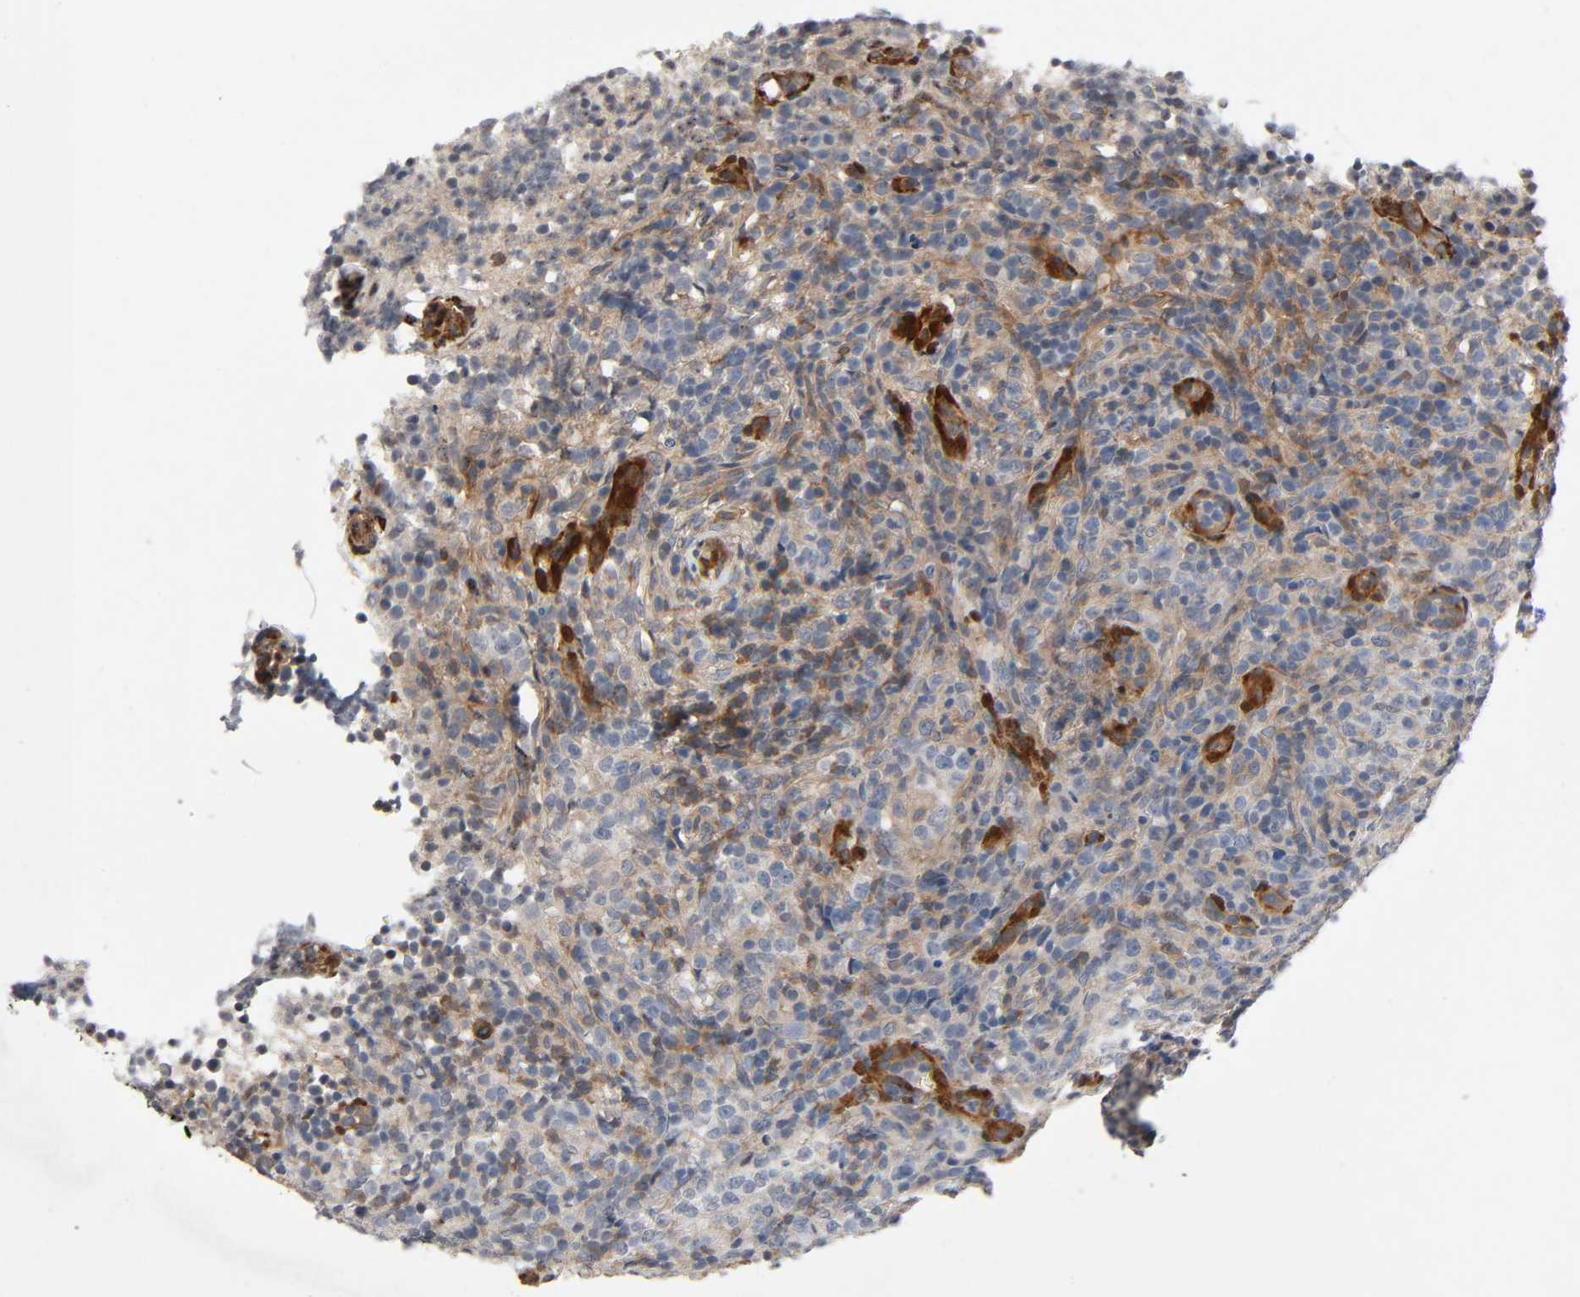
{"staining": {"intensity": "moderate", "quantity": "25%-75%", "location": "cytoplasmic/membranous"}, "tissue": "lymphoma", "cell_type": "Tumor cells", "image_type": "cancer", "snomed": [{"axis": "morphology", "description": "Malignant lymphoma, non-Hodgkin's type, High grade"}, {"axis": "topography", "description": "Lymph node"}], "caption": "An image showing moderate cytoplasmic/membranous expression in about 25%-75% of tumor cells in malignant lymphoma, non-Hodgkin's type (high-grade), as visualized by brown immunohistochemical staining.", "gene": "PTK2", "patient": {"sex": "female", "age": 76}}